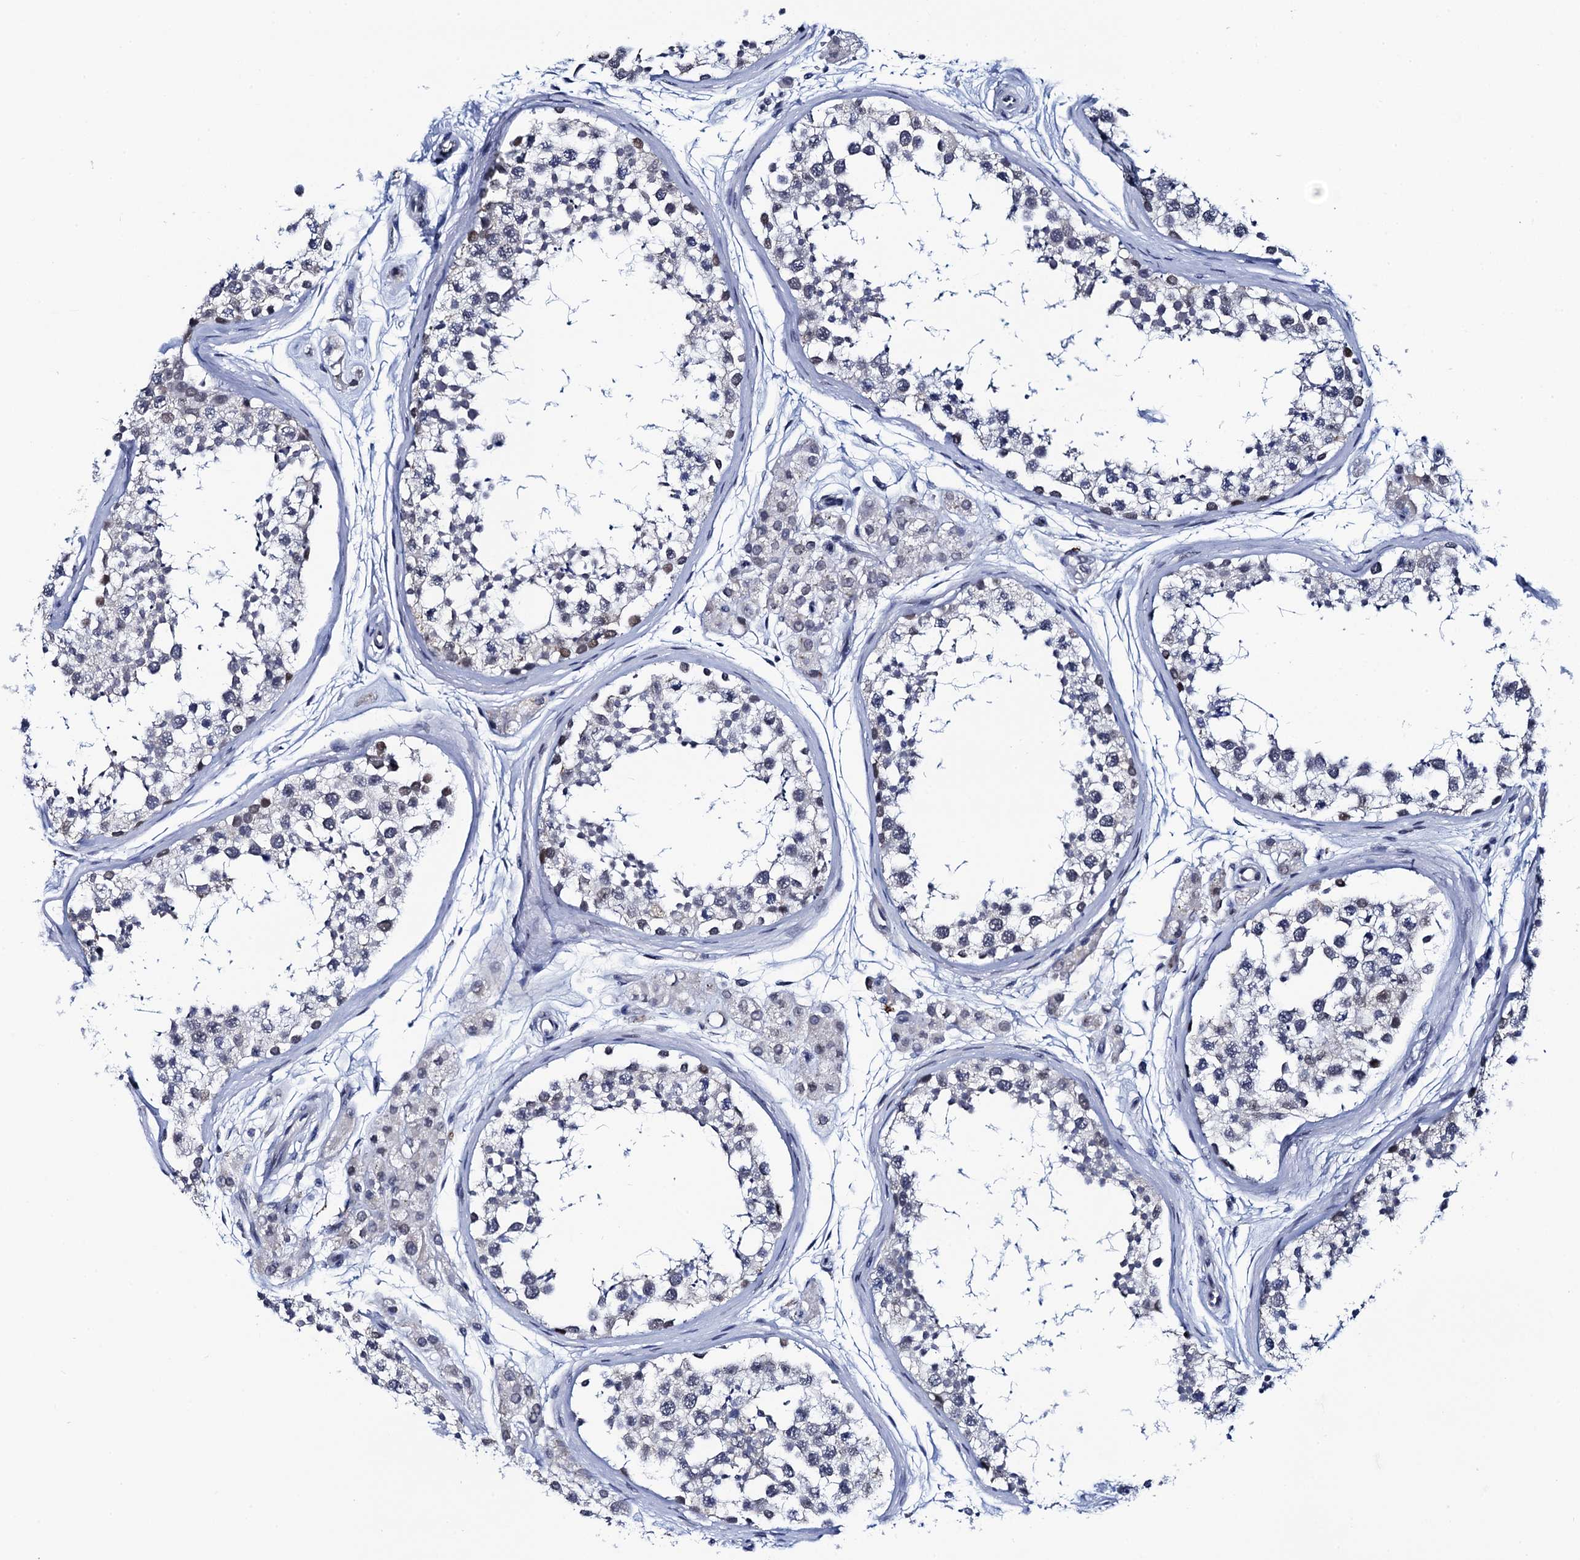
{"staining": {"intensity": "weak", "quantity": "<25%", "location": "nuclear"}, "tissue": "testis", "cell_type": "Cells in seminiferous ducts", "image_type": "normal", "snomed": [{"axis": "morphology", "description": "Normal tissue, NOS"}, {"axis": "topography", "description": "Testis"}], "caption": "This micrograph is of unremarkable testis stained with IHC to label a protein in brown with the nuclei are counter-stained blue. There is no staining in cells in seminiferous ducts. The staining was performed using DAB to visualize the protein expression in brown, while the nuclei were stained in blue with hematoxylin (Magnification: 20x).", "gene": "C16orf87", "patient": {"sex": "male", "age": 56}}